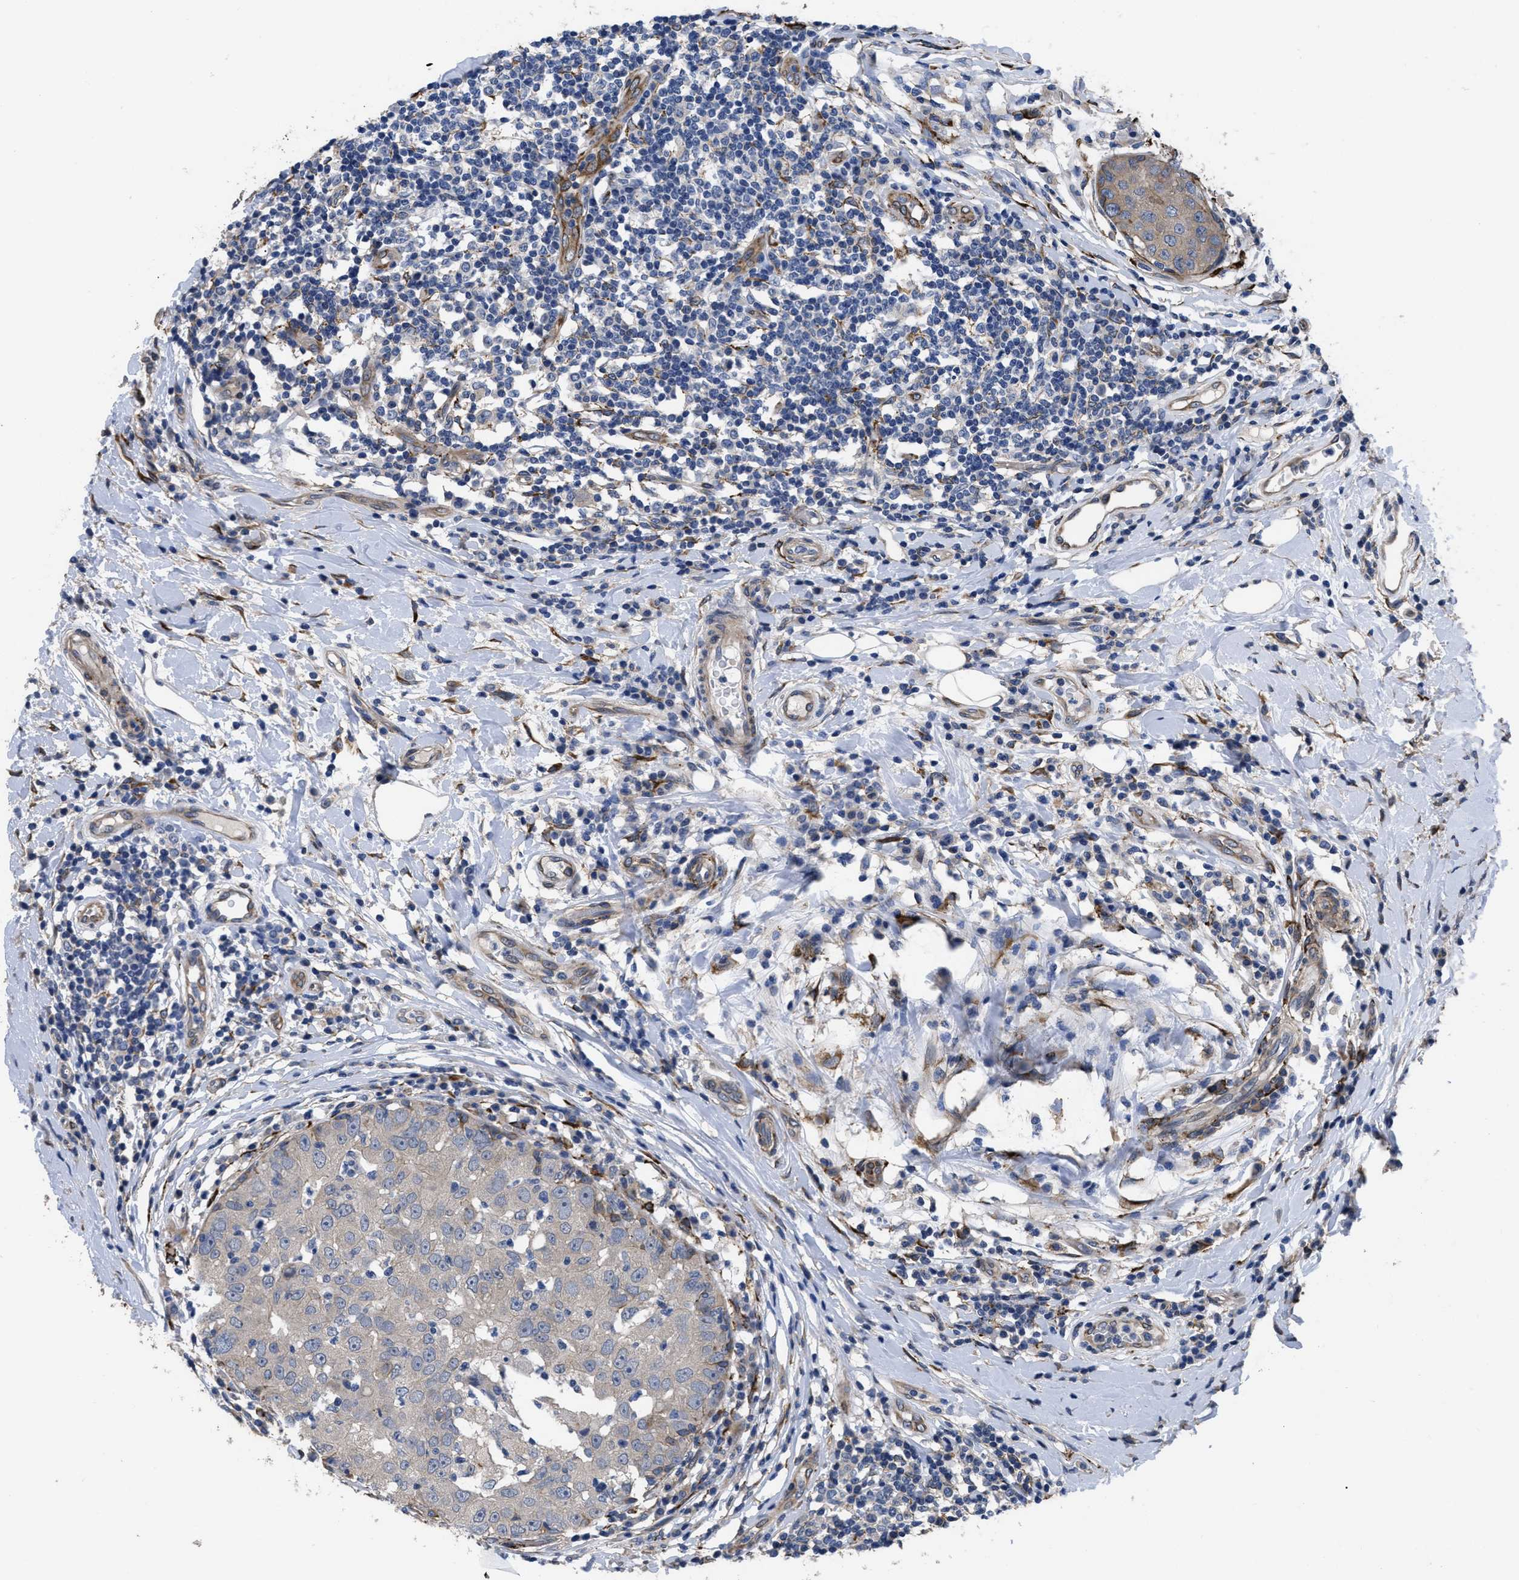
{"staining": {"intensity": "strong", "quantity": ">75%", "location": "cytoplasmic/membranous"}, "tissue": "breast cancer", "cell_type": "Tumor cells", "image_type": "cancer", "snomed": [{"axis": "morphology", "description": "Duct carcinoma"}, {"axis": "topography", "description": "Breast"}], "caption": "Human breast cancer (invasive ductal carcinoma) stained with a brown dye exhibits strong cytoplasmic/membranous positive expression in about >75% of tumor cells.", "gene": "SQLE", "patient": {"sex": "female", "age": 27}}